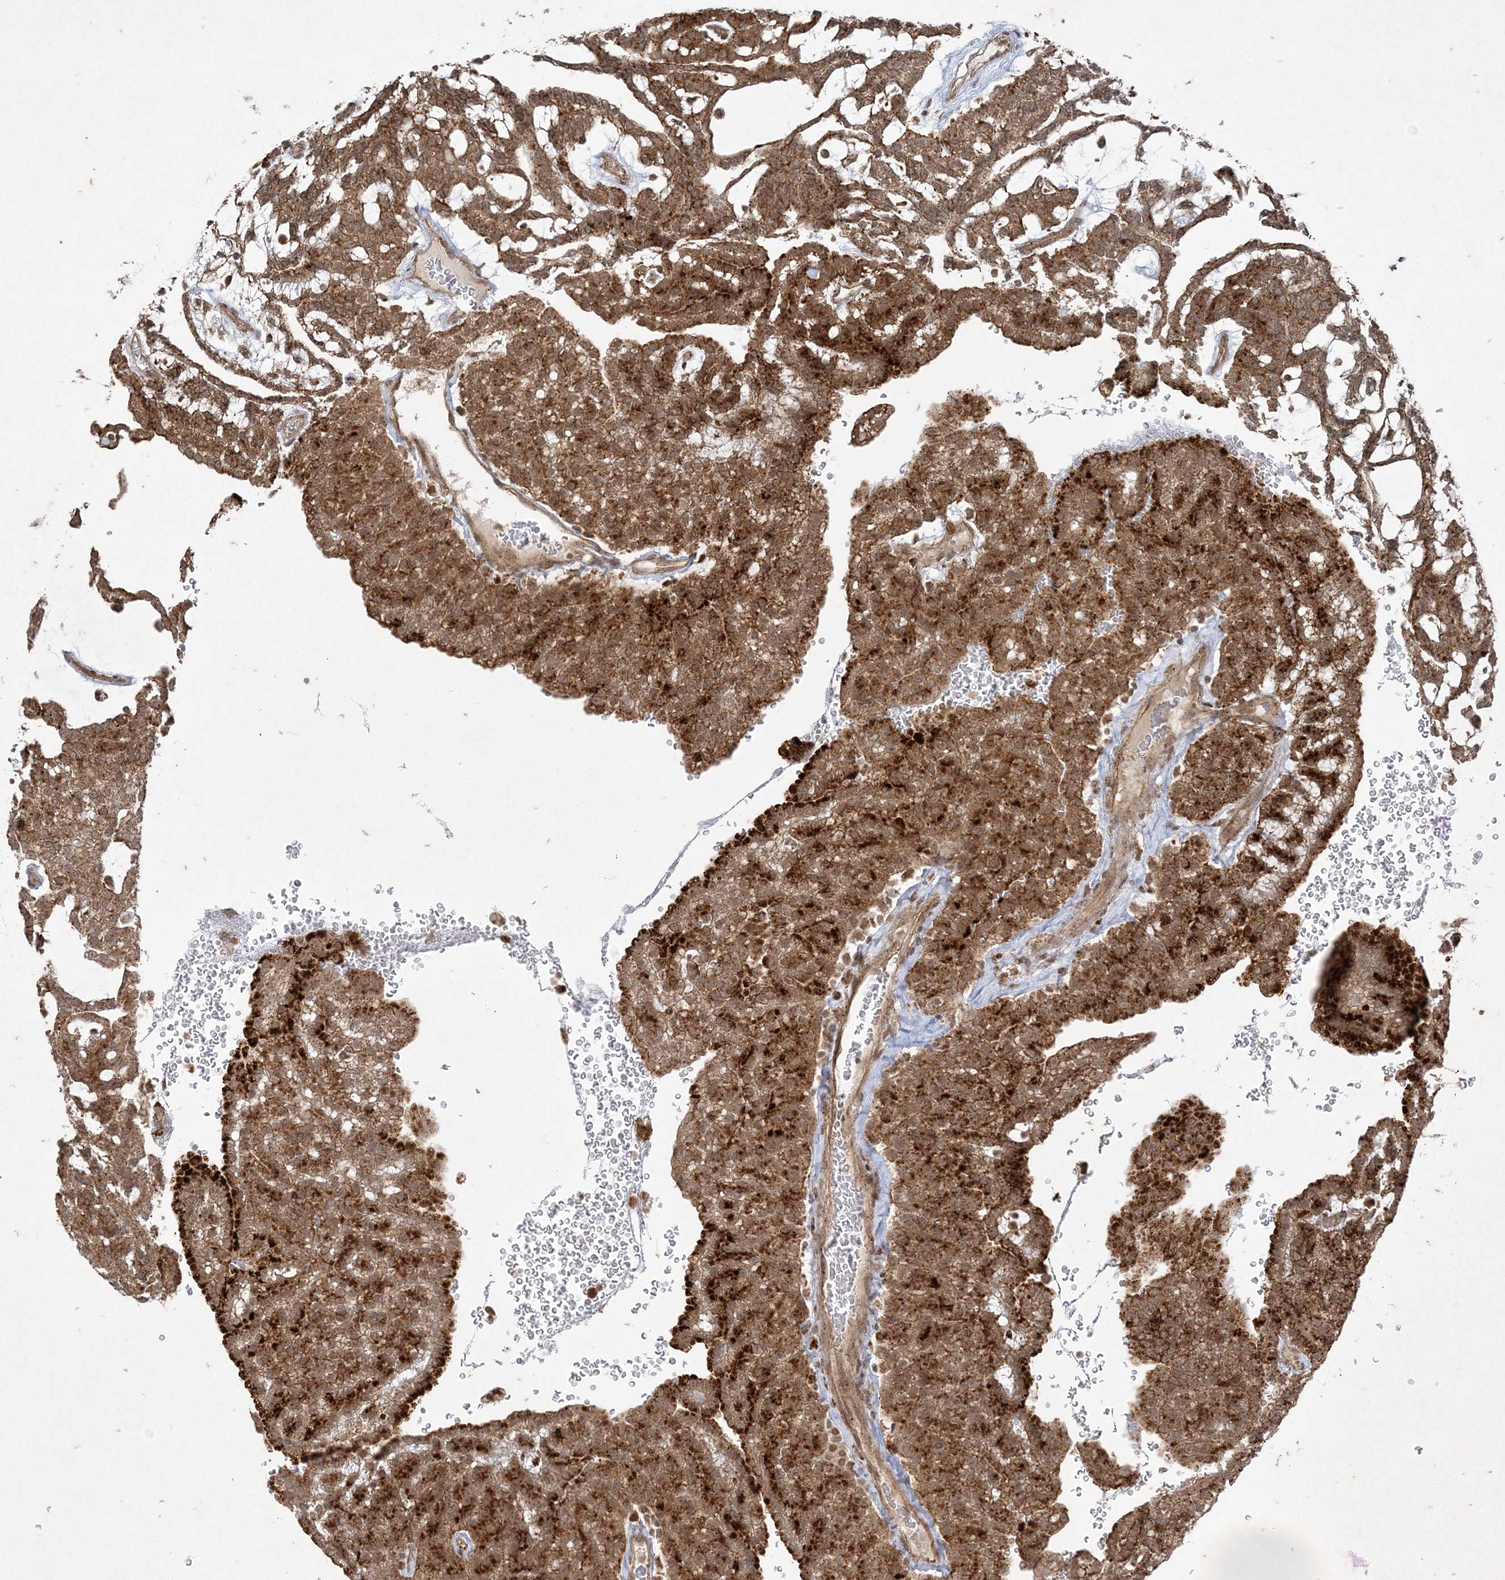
{"staining": {"intensity": "strong", "quantity": ">75%", "location": "cytoplasmic/membranous"}, "tissue": "renal cancer", "cell_type": "Tumor cells", "image_type": "cancer", "snomed": [{"axis": "morphology", "description": "Adenocarcinoma, NOS"}, {"axis": "topography", "description": "Kidney"}], "caption": "Immunohistochemistry (IHC) histopathology image of neoplastic tissue: human renal cancer stained using IHC shows high levels of strong protein expression localized specifically in the cytoplasmic/membranous of tumor cells, appearing as a cytoplasmic/membranous brown color.", "gene": "RRAS", "patient": {"sex": "male", "age": 63}}